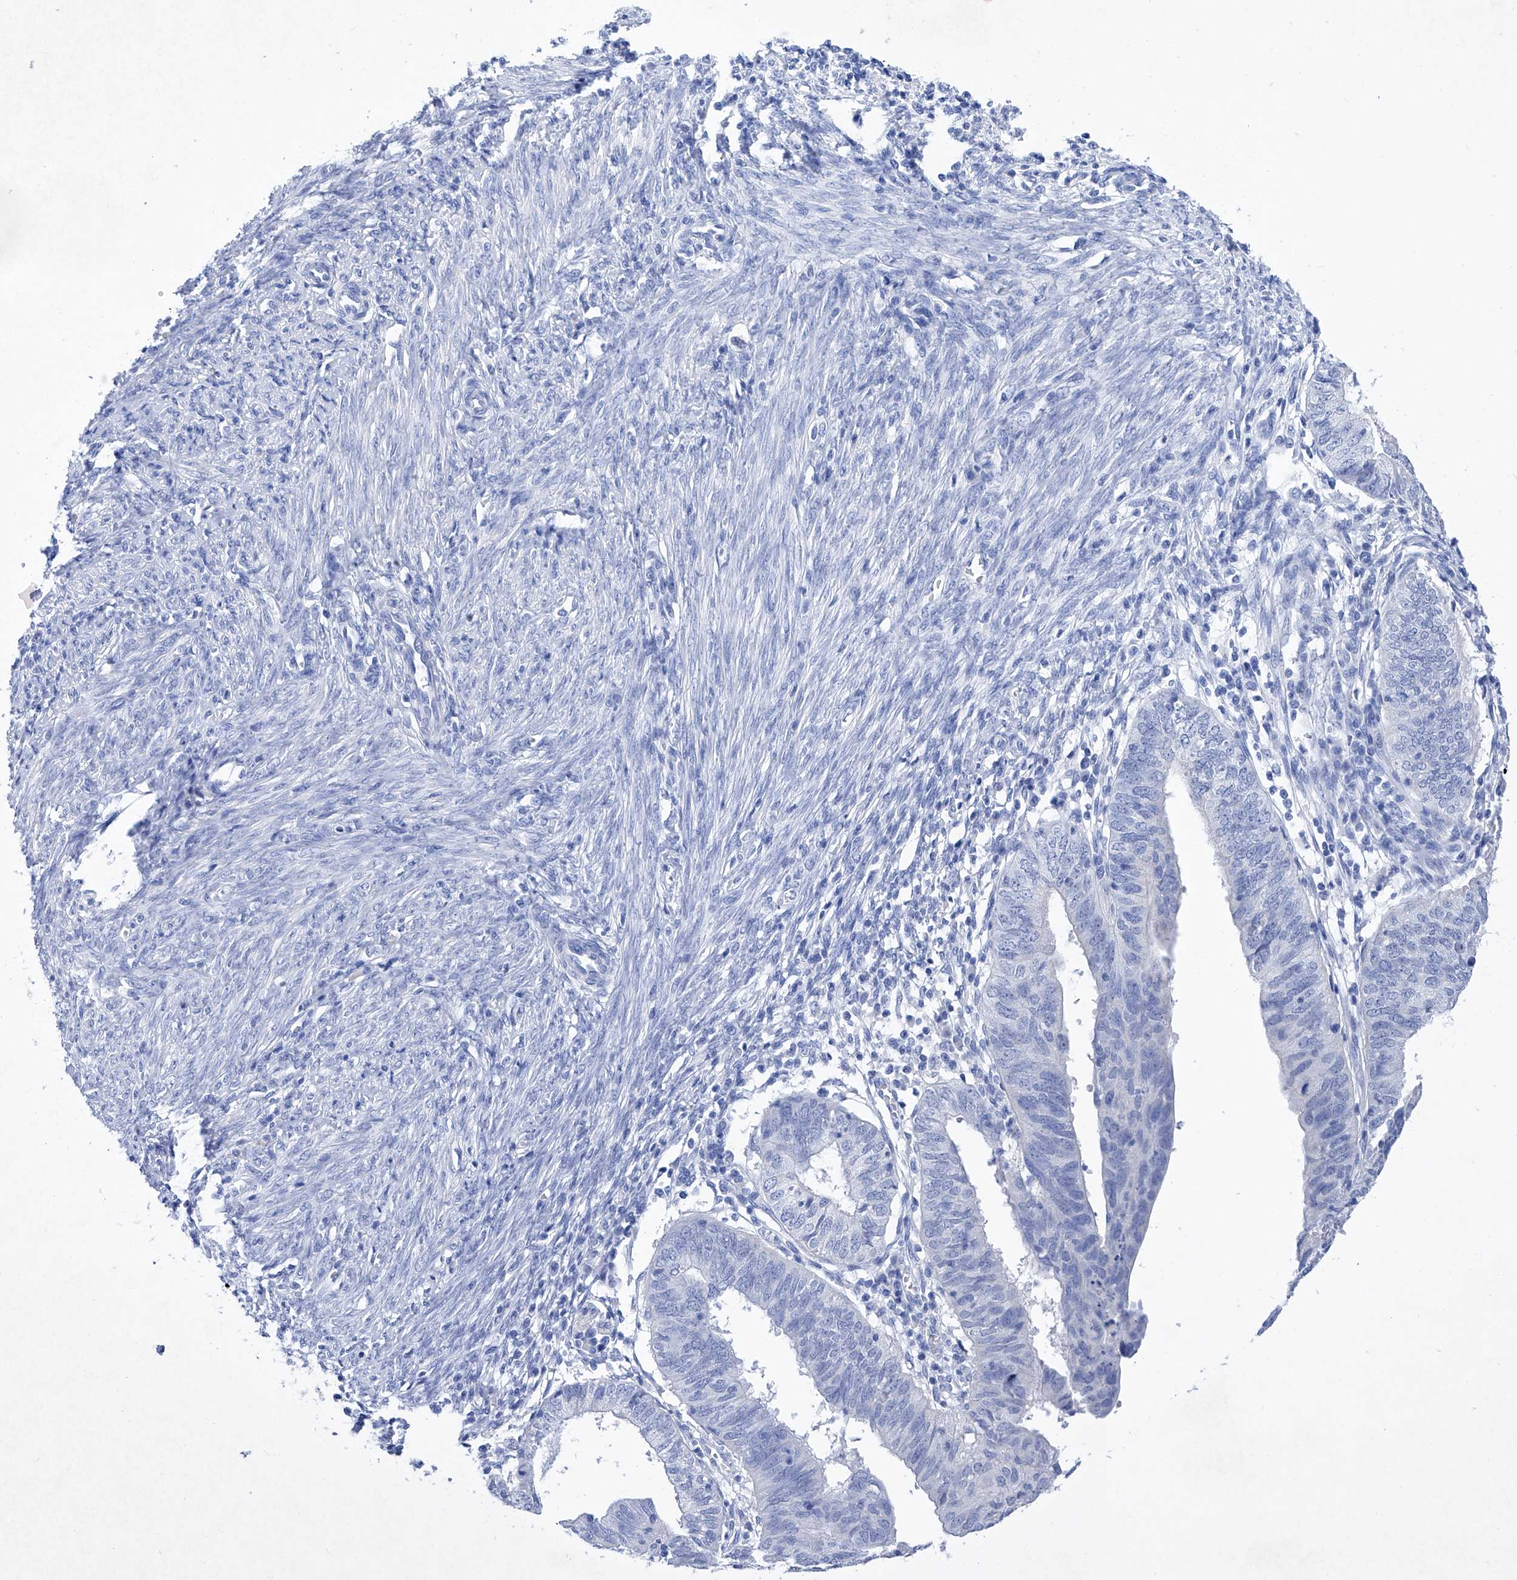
{"staining": {"intensity": "negative", "quantity": "none", "location": "none"}, "tissue": "endometrial cancer", "cell_type": "Tumor cells", "image_type": "cancer", "snomed": [{"axis": "morphology", "description": "Adenocarcinoma, NOS"}, {"axis": "topography", "description": "Uterus"}], "caption": "Endometrial cancer stained for a protein using IHC shows no expression tumor cells.", "gene": "BARX2", "patient": {"sex": "female", "age": 77}}